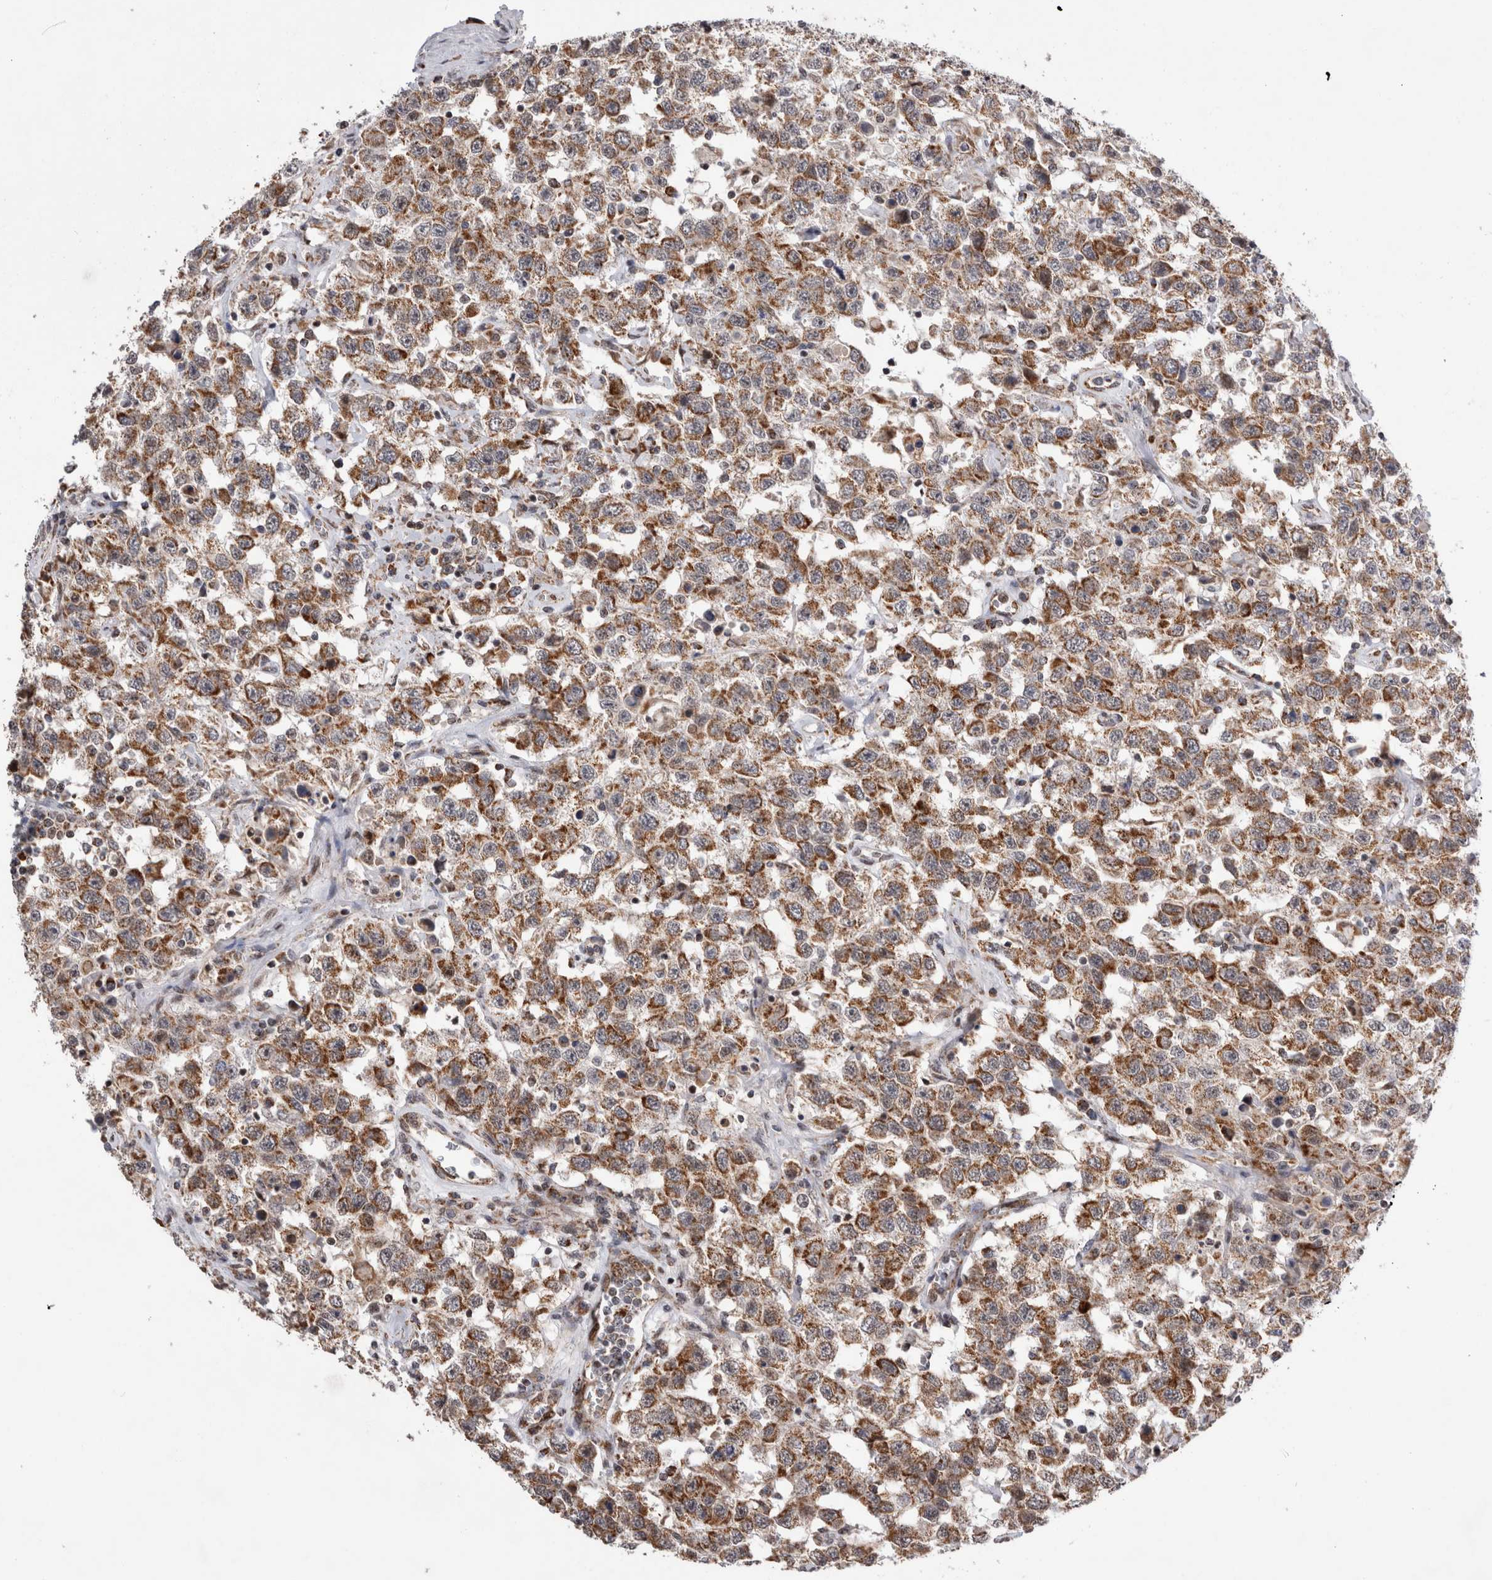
{"staining": {"intensity": "moderate", "quantity": ">75%", "location": "cytoplasmic/membranous"}, "tissue": "testis cancer", "cell_type": "Tumor cells", "image_type": "cancer", "snomed": [{"axis": "morphology", "description": "Seminoma, NOS"}, {"axis": "topography", "description": "Testis"}], "caption": "Immunohistochemical staining of testis seminoma exhibits medium levels of moderate cytoplasmic/membranous positivity in about >75% of tumor cells.", "gene": "MRPL37", "patient": {"sex": "male", "age": 41}}